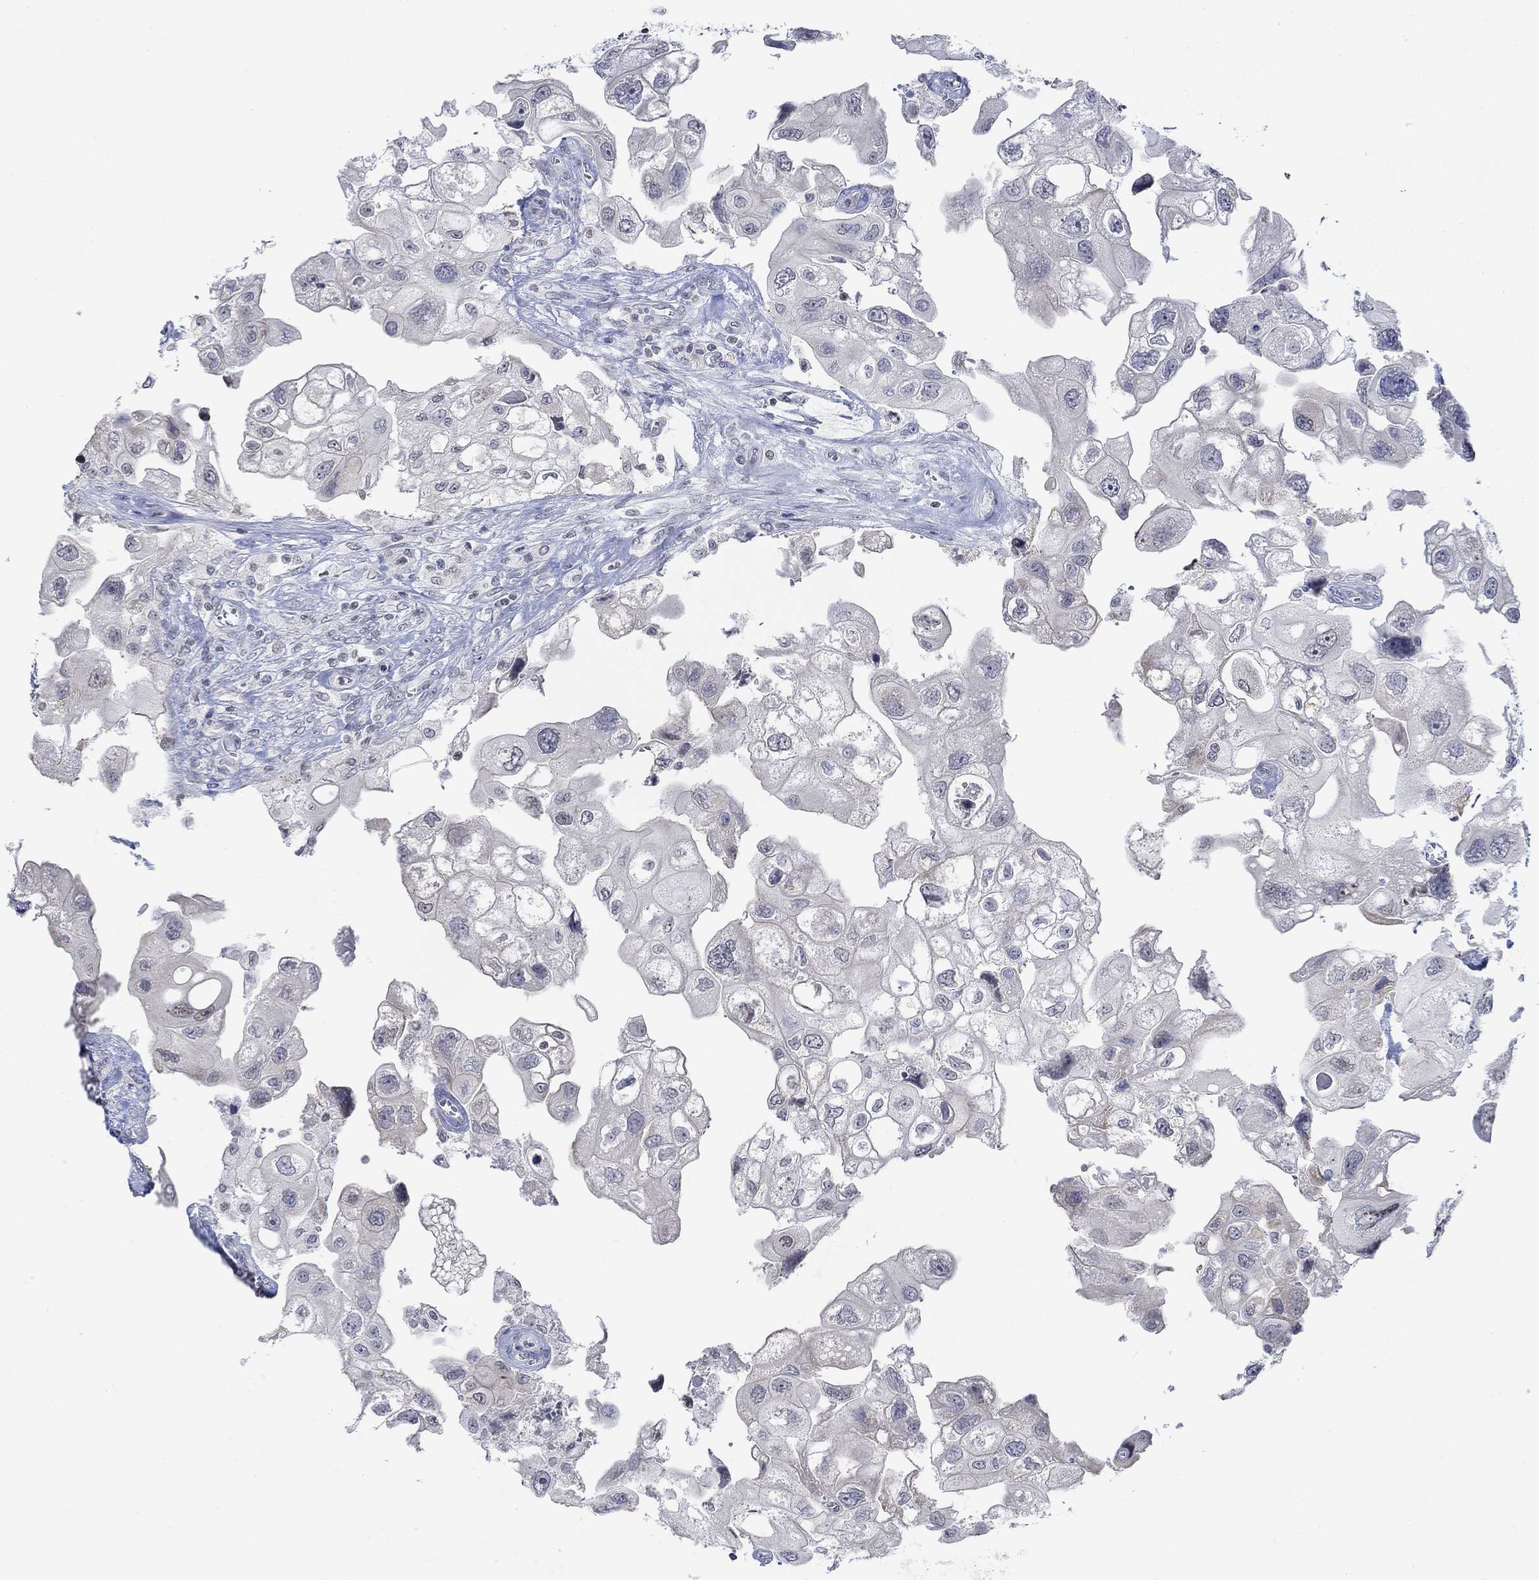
{"staining": {"intensity": "negative", "quantity": "none", "location": "none"}, "tissue": "urothelial cancer", "cell_type": "Tumor cells", "image_type": "cancer", "snomed": [{"axis": "morphology", "description": "Urothelial carcinoma, High grade"}, {"axis": "topography", "description": "Urinary bladder"}], "caption": "DAB immunohistochemical staining of urothelial cancer reveals no significant expression in tumor cells.", "gene": "TMEM255A", "patient": {"sex": "male", "age": 59}}